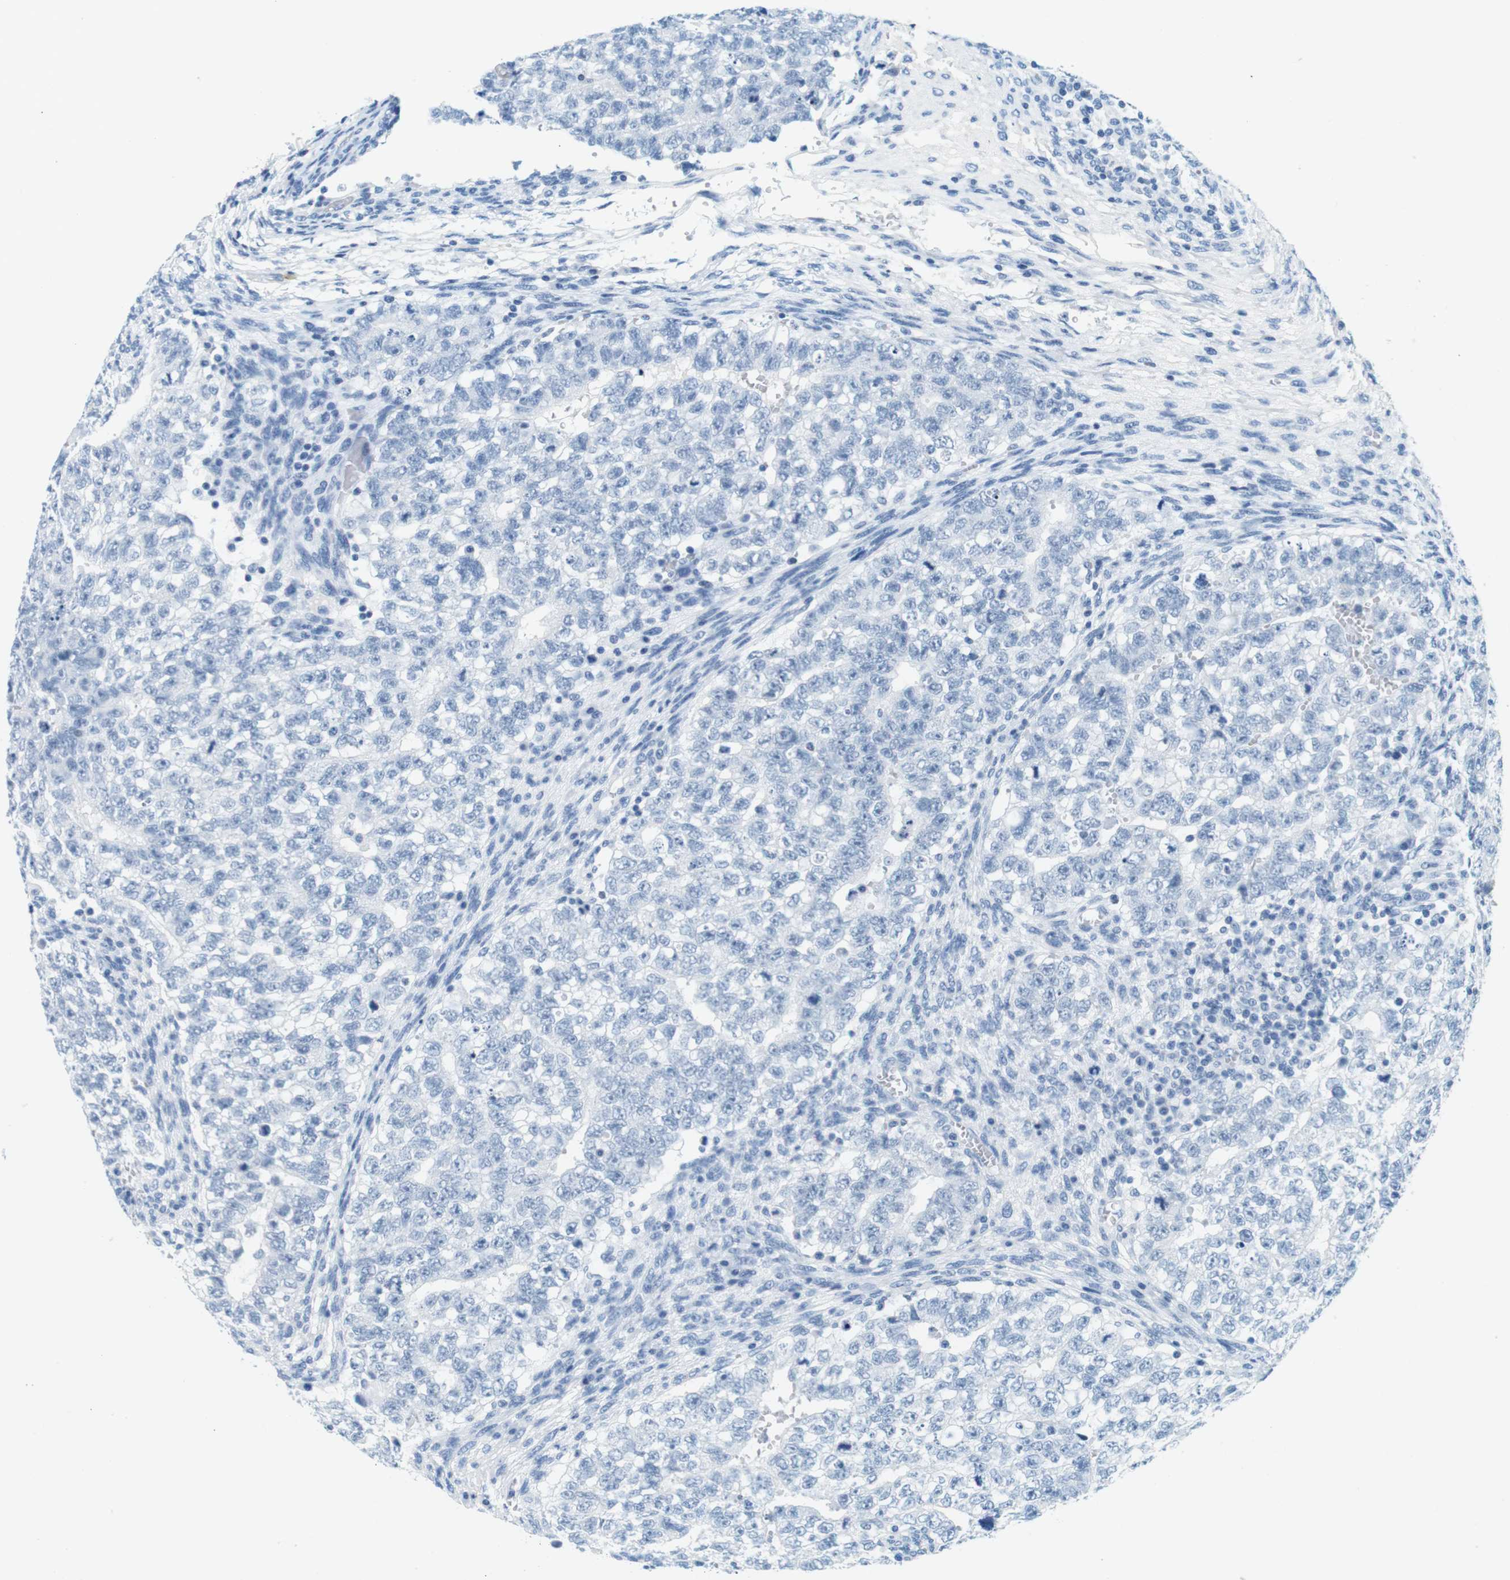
{"staining": {"intensity": "negative", "quantity": "none", "location": "none"}, "tissue": "testis cancer", "cell_type": "Tumor cells", "image_type": "cancer", "snomed": [{"axis": "morphology", "description": "Seminoma, NOS"}, {"axis": "morphology", "description": "Carcinoma, Embryonal, NOS"}, {"axis": "topography", "description": "Testis"}], "caption": "This photomicrograph is of testis embryonal carcinoma stained with IHC to label a protein in brown with the nuclei are counter-stained blue. There is no positivity in tumor cells.", "gene": "CYP2C9", "patient": {"sex": "male", "age": 38}}